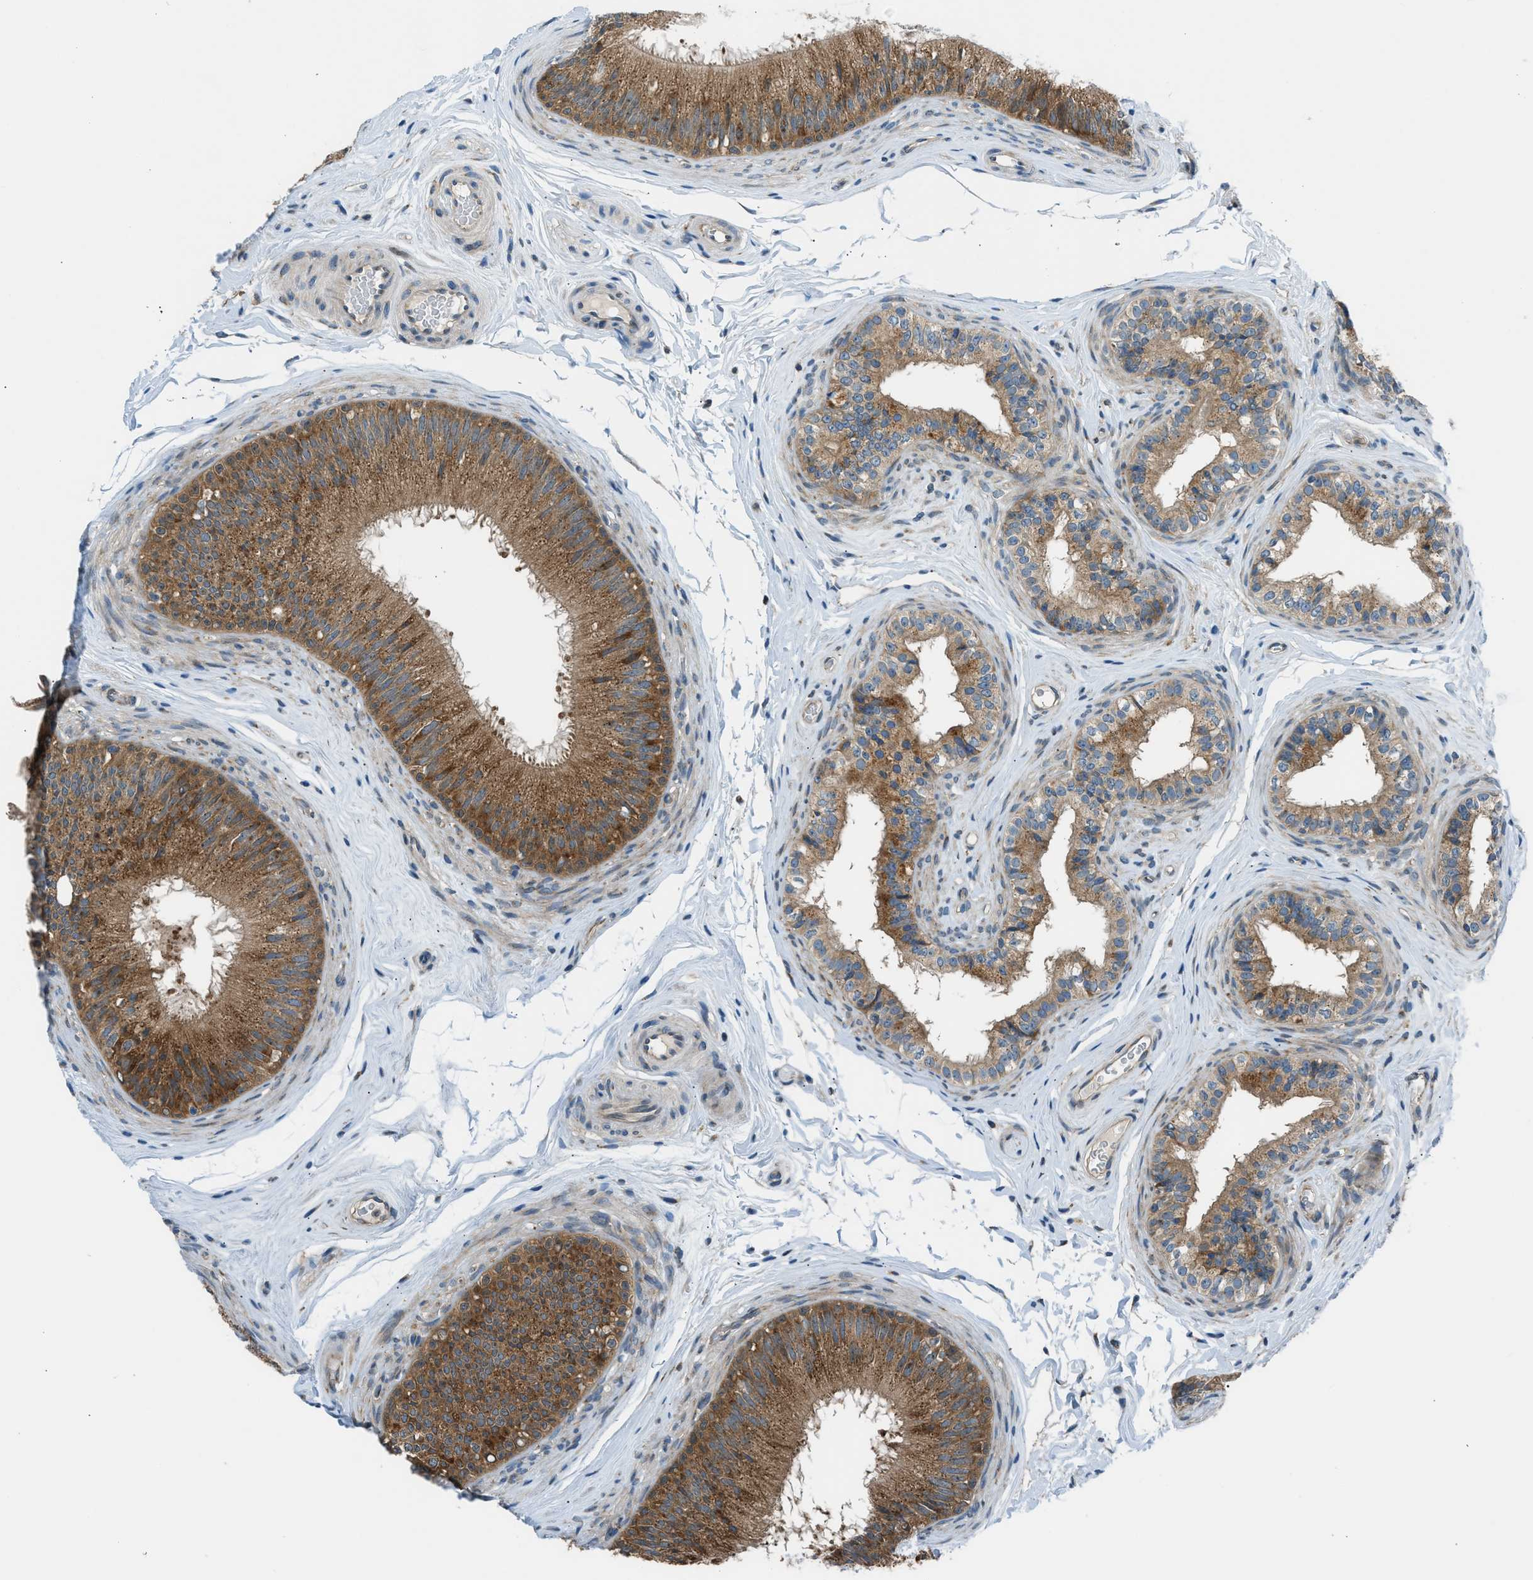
{"staining": {"intensity": "moderate", "quantity": ">75%", "location": "cytoplasmic/membranous"}, "tissue": "epididymis", "cell_type": "Glandular cells", "image_type": "normal", "snomed": [{"axis": "morphology", "description": "Normal tissue, NOS"}, {"axis": "topography", "description": "Testis"}, {"axis": "topography", "description": "Epididymis"}], "caption": "Immunohistochemistry of normal epididymis shows medium levels of moderate cytoplasmic/membranous staining in approximately >75% of glandular cells. The staining is performed using DAB brown chromogen to label protein expression. The nuclei are counter-stained blue using hematoxylin.", "gene": "EDARADD", "patient": {"sex": "male", "age": 36}}